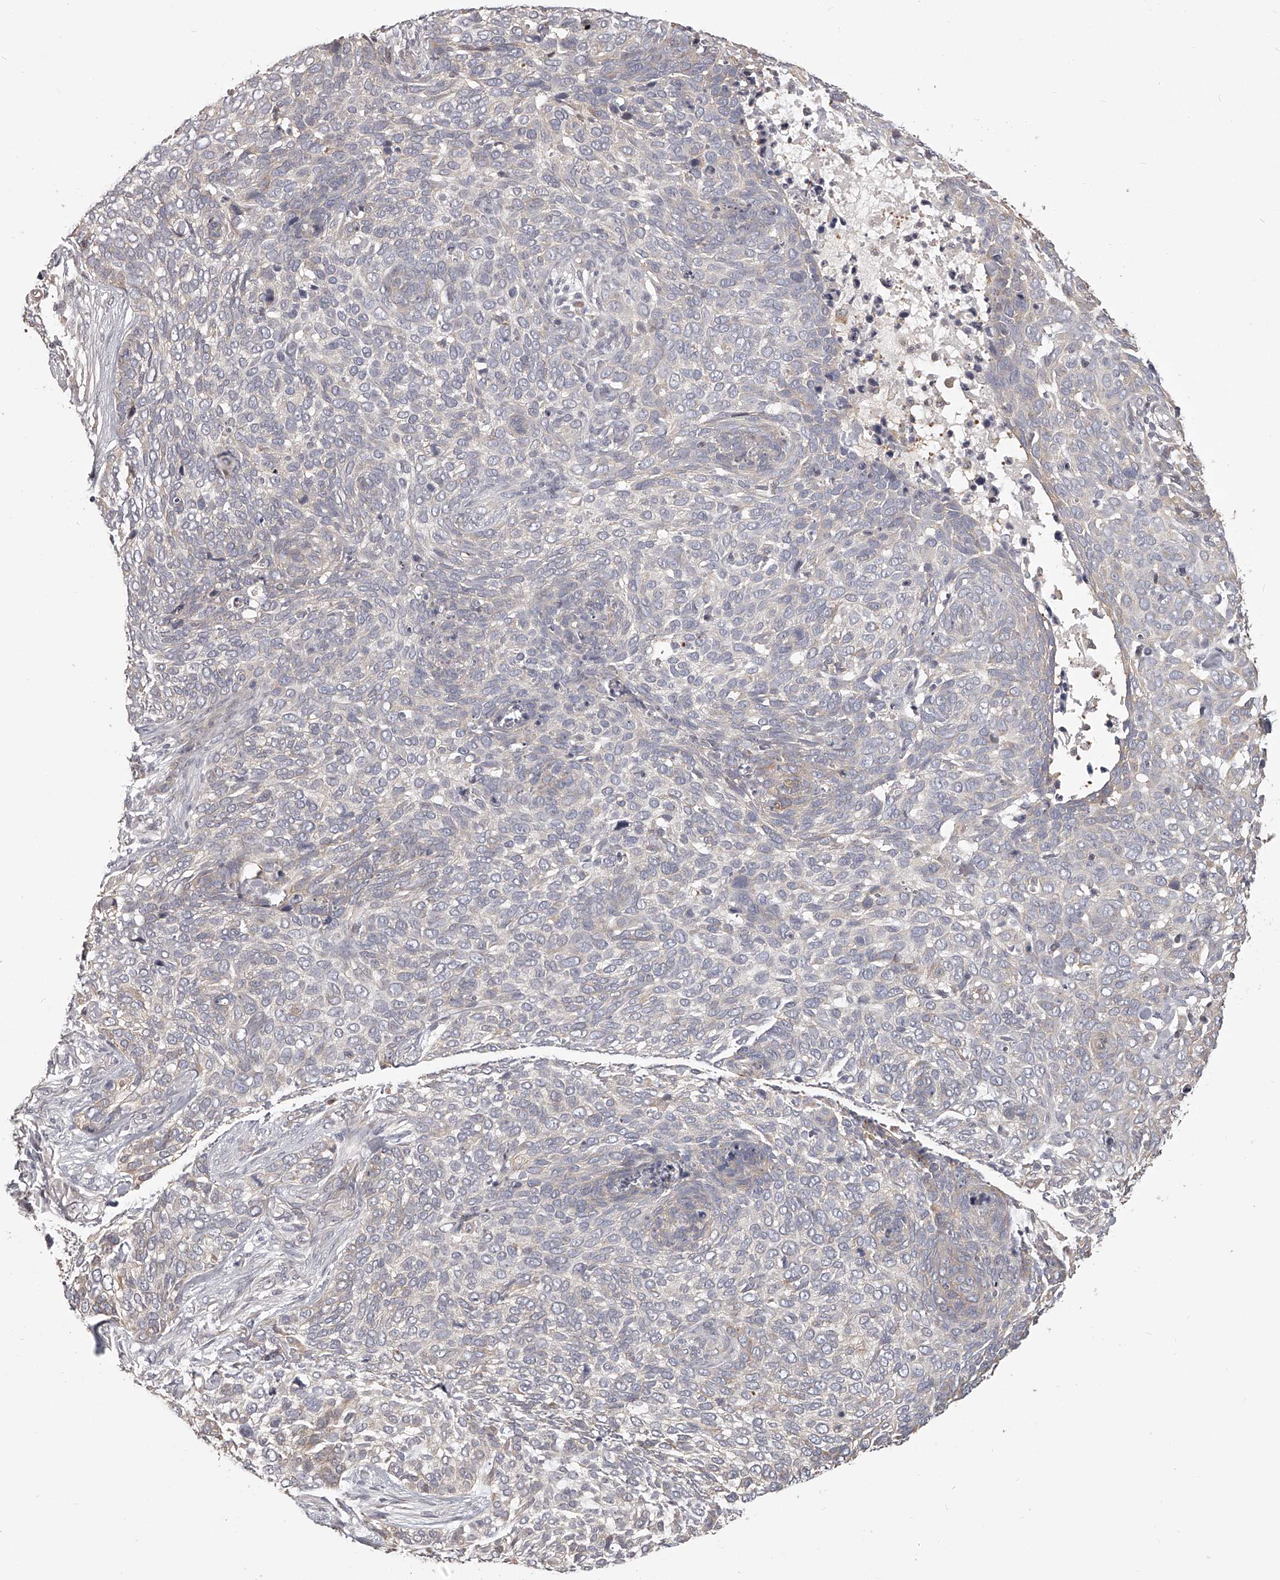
{"staining": {"intensity": "negative", "quantity": "none", "location": "none"}, "tissue": "skin cancer", "cell_type": "Tumor cells", "image_type": "cancer", "snomed": [{"axis": "morphology", "description": "Basal cell carcinoma"}, {"axis": "topography", "description": "Skin"}], "caption": "Immunohistochemistry (IHC) of human basal cell carcinoma (skin) displays no staining in tumor cells.", "gene": "ZNF582", "patient": {"sex": "female", "age": 64}}